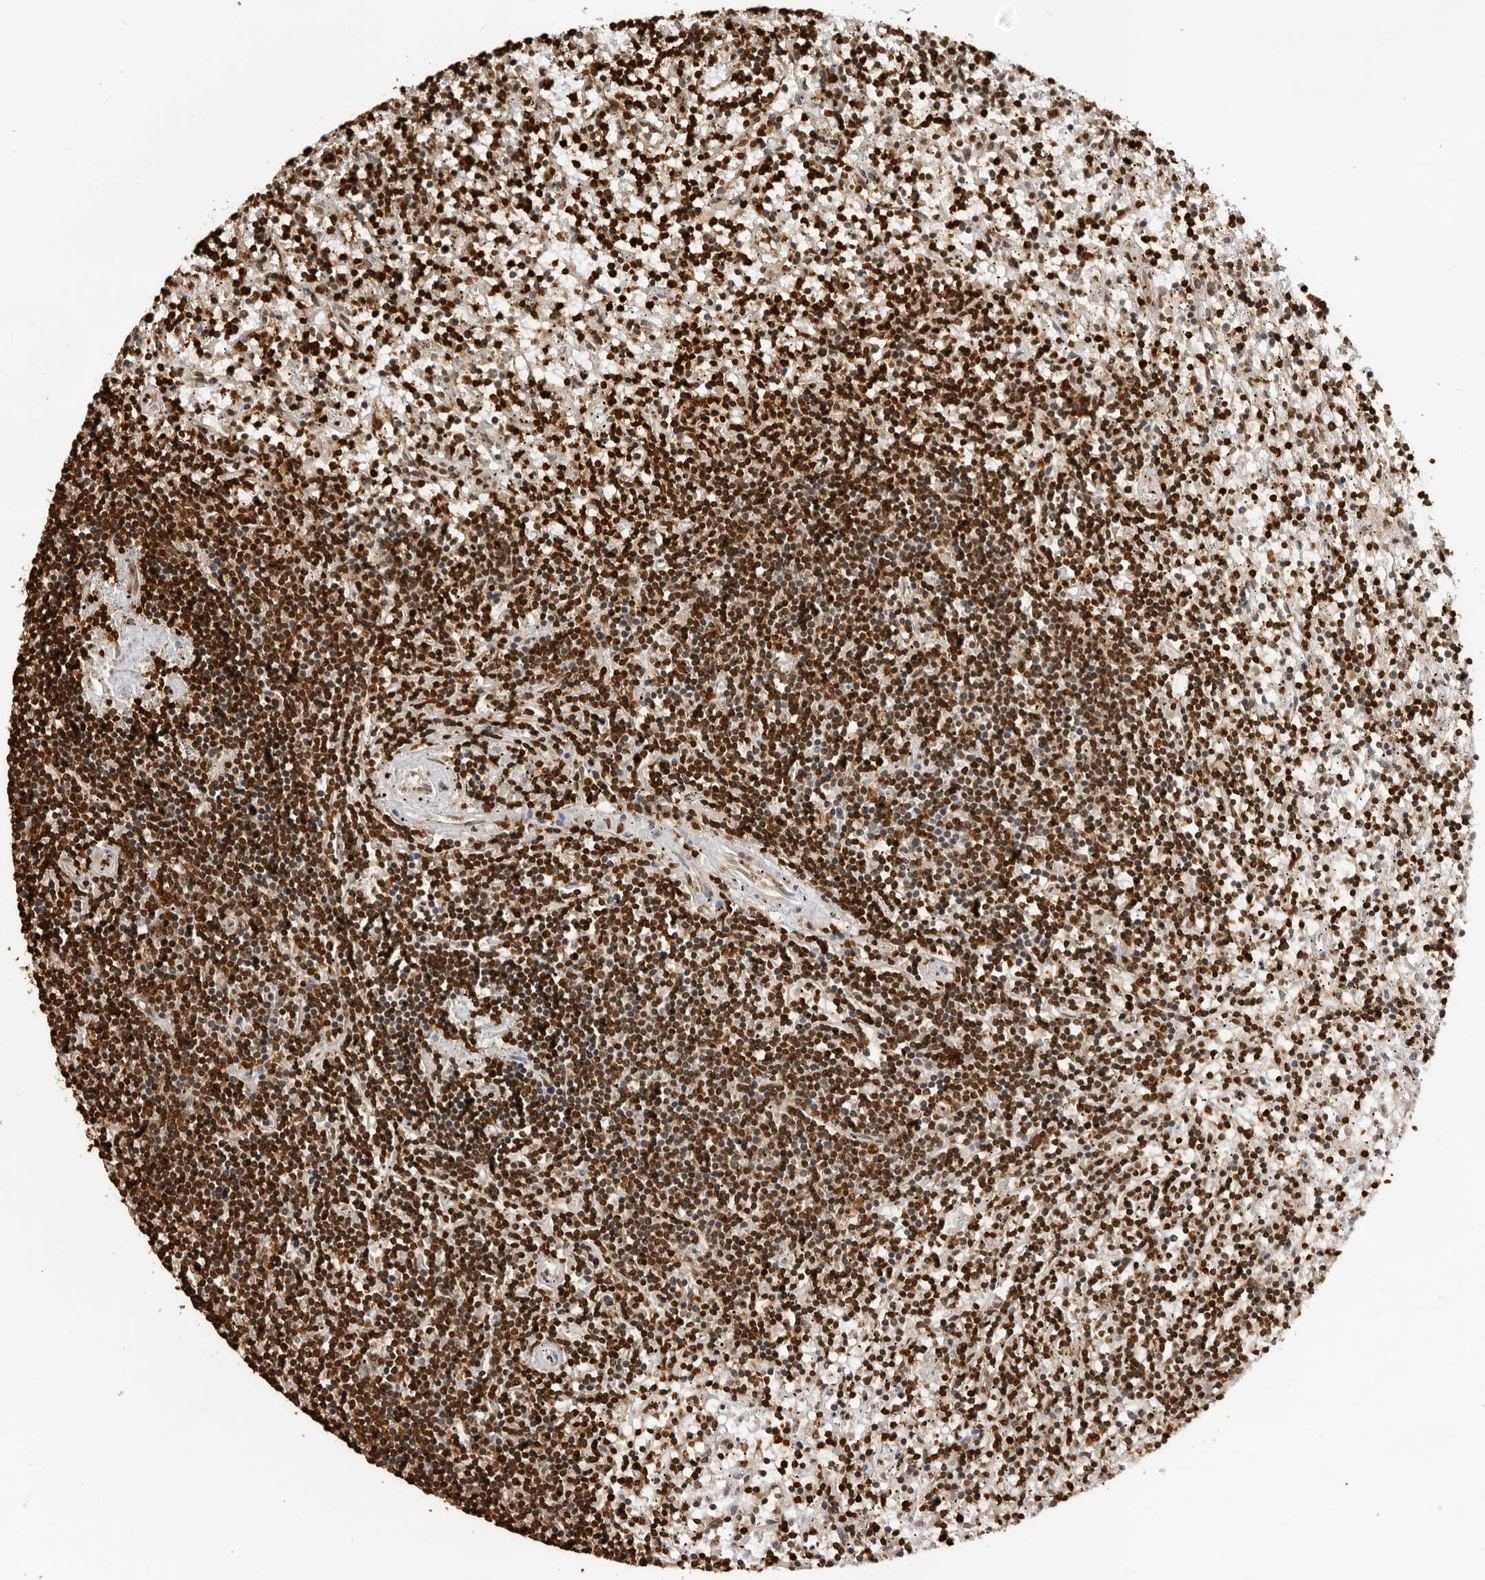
{"staining": {"intensity": "strong", "quantity": ">75%", "location": "cytoplasmic/membranous,nuclear"}, "tissue": "lymphoma", "cell_type": "Tumor cells", "image_type": "cancer", "snomed": [{"axis": "morphology", "description": "Malignant lymphoma, non-Hodgkin's type, Low grade"}, {"axis": "topography", "description": "Spleen"}], "caption": "Lymphoma tissue shows strong cytoplasmic/membranous and nuclear positivity in about >75% of tumor cells, visualized by immunohistochemistry.", "gene": "ZFP91", "patient": {"sex": "male", "age": 76}}